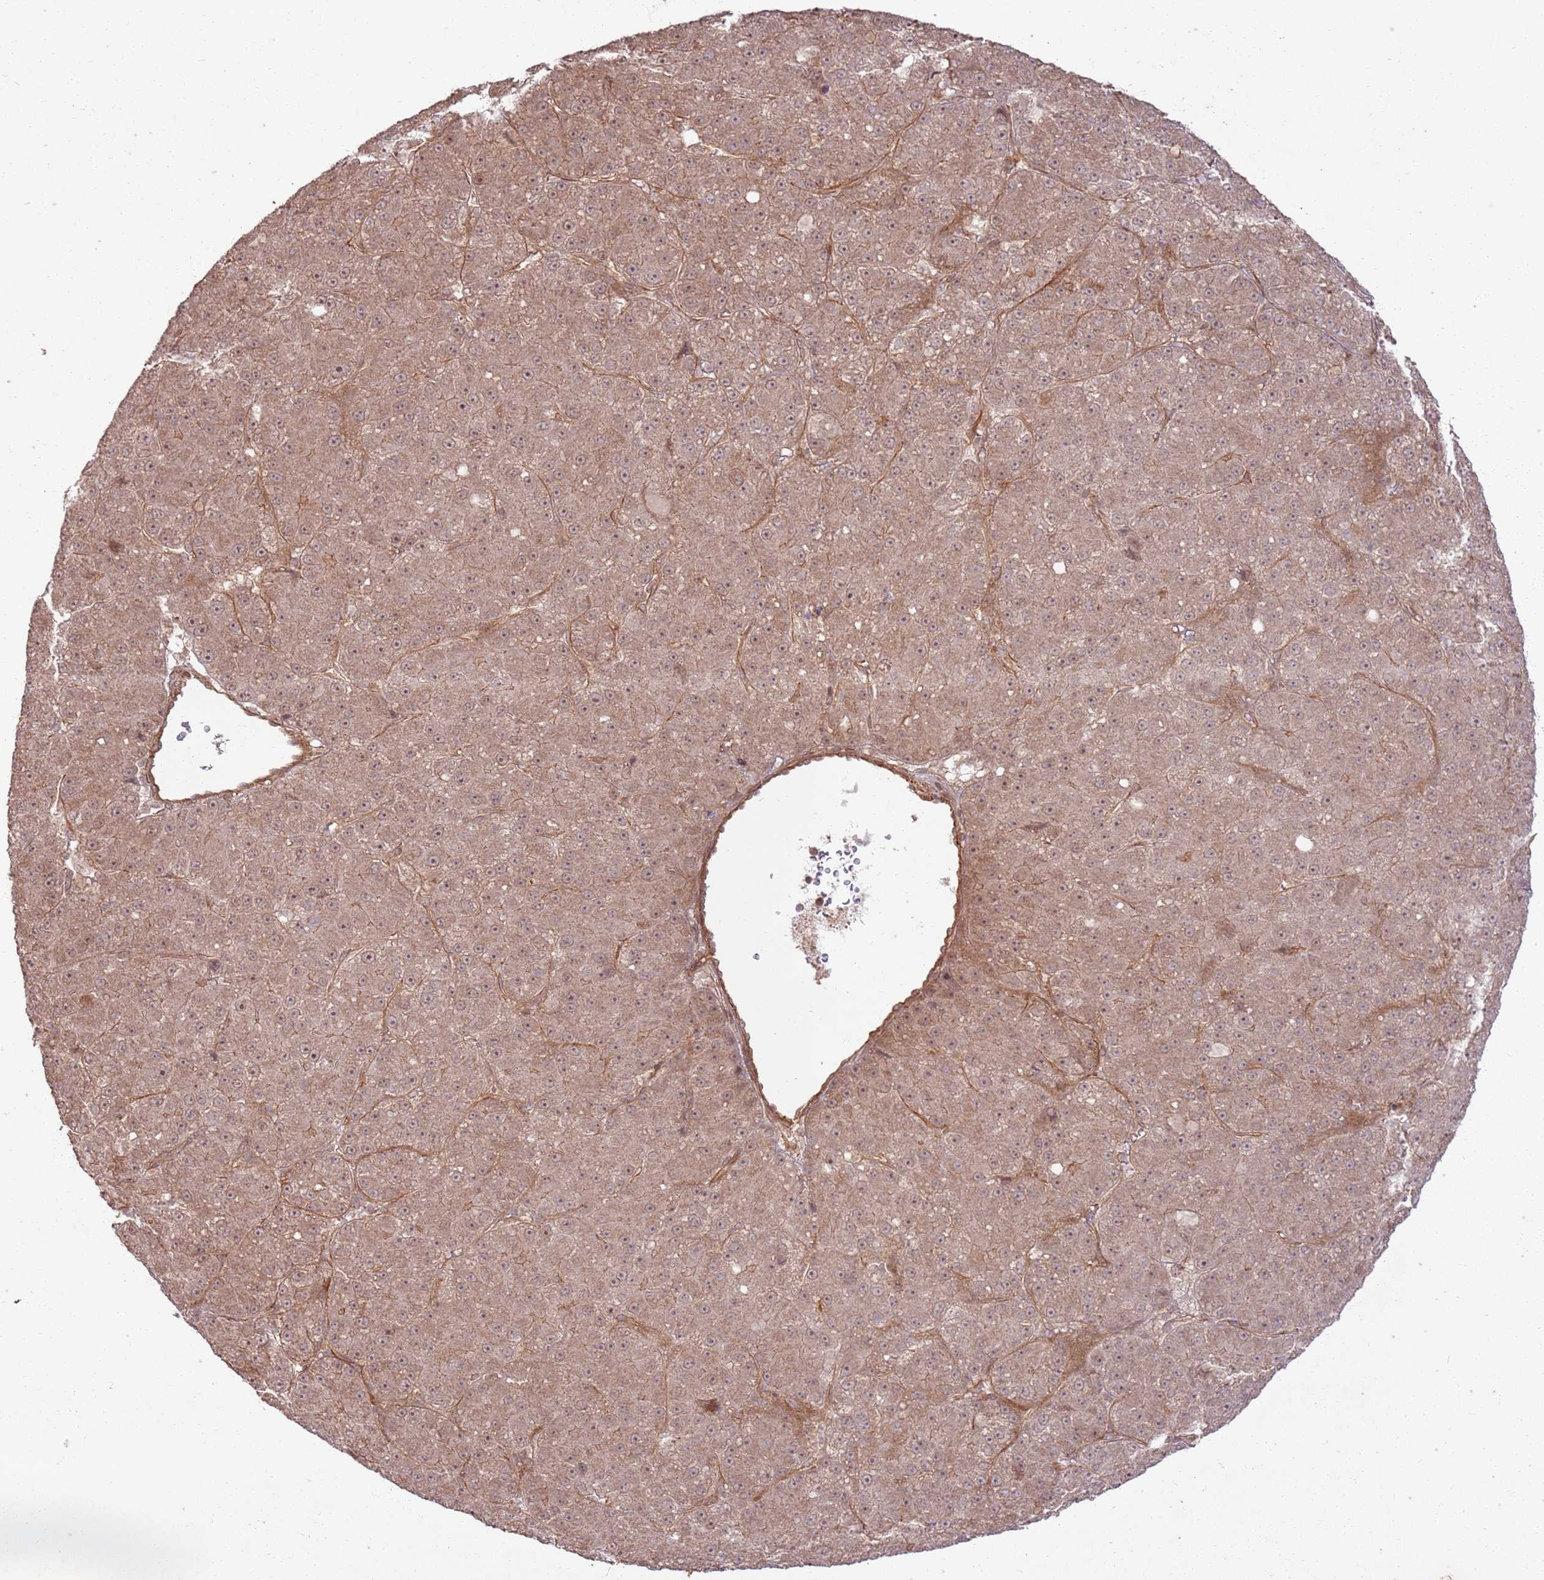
{"staining": {"intensity": "moderate", "quantity": ">75%", "location": "cytoplasmic/membranous"}, "tissue": "liver cancer", "cell_type": "Tumor cells", "image_type": "cancer", "snomed": [{"axis": "morphology", "description": "Carcinoma, Hepatocellular, NOS"}, {"axis": "topography", "description": "Liver"}], "caption": "Tumor cells reveal moderate cytoplasmic/membranous staining in approximately >75% of cells in liver hepatocellular carcinoma. (IHC, brightfield microscopy, high magnification).", "gene": "ZNF623", "patient": {"sex": "male", "age": 67}}